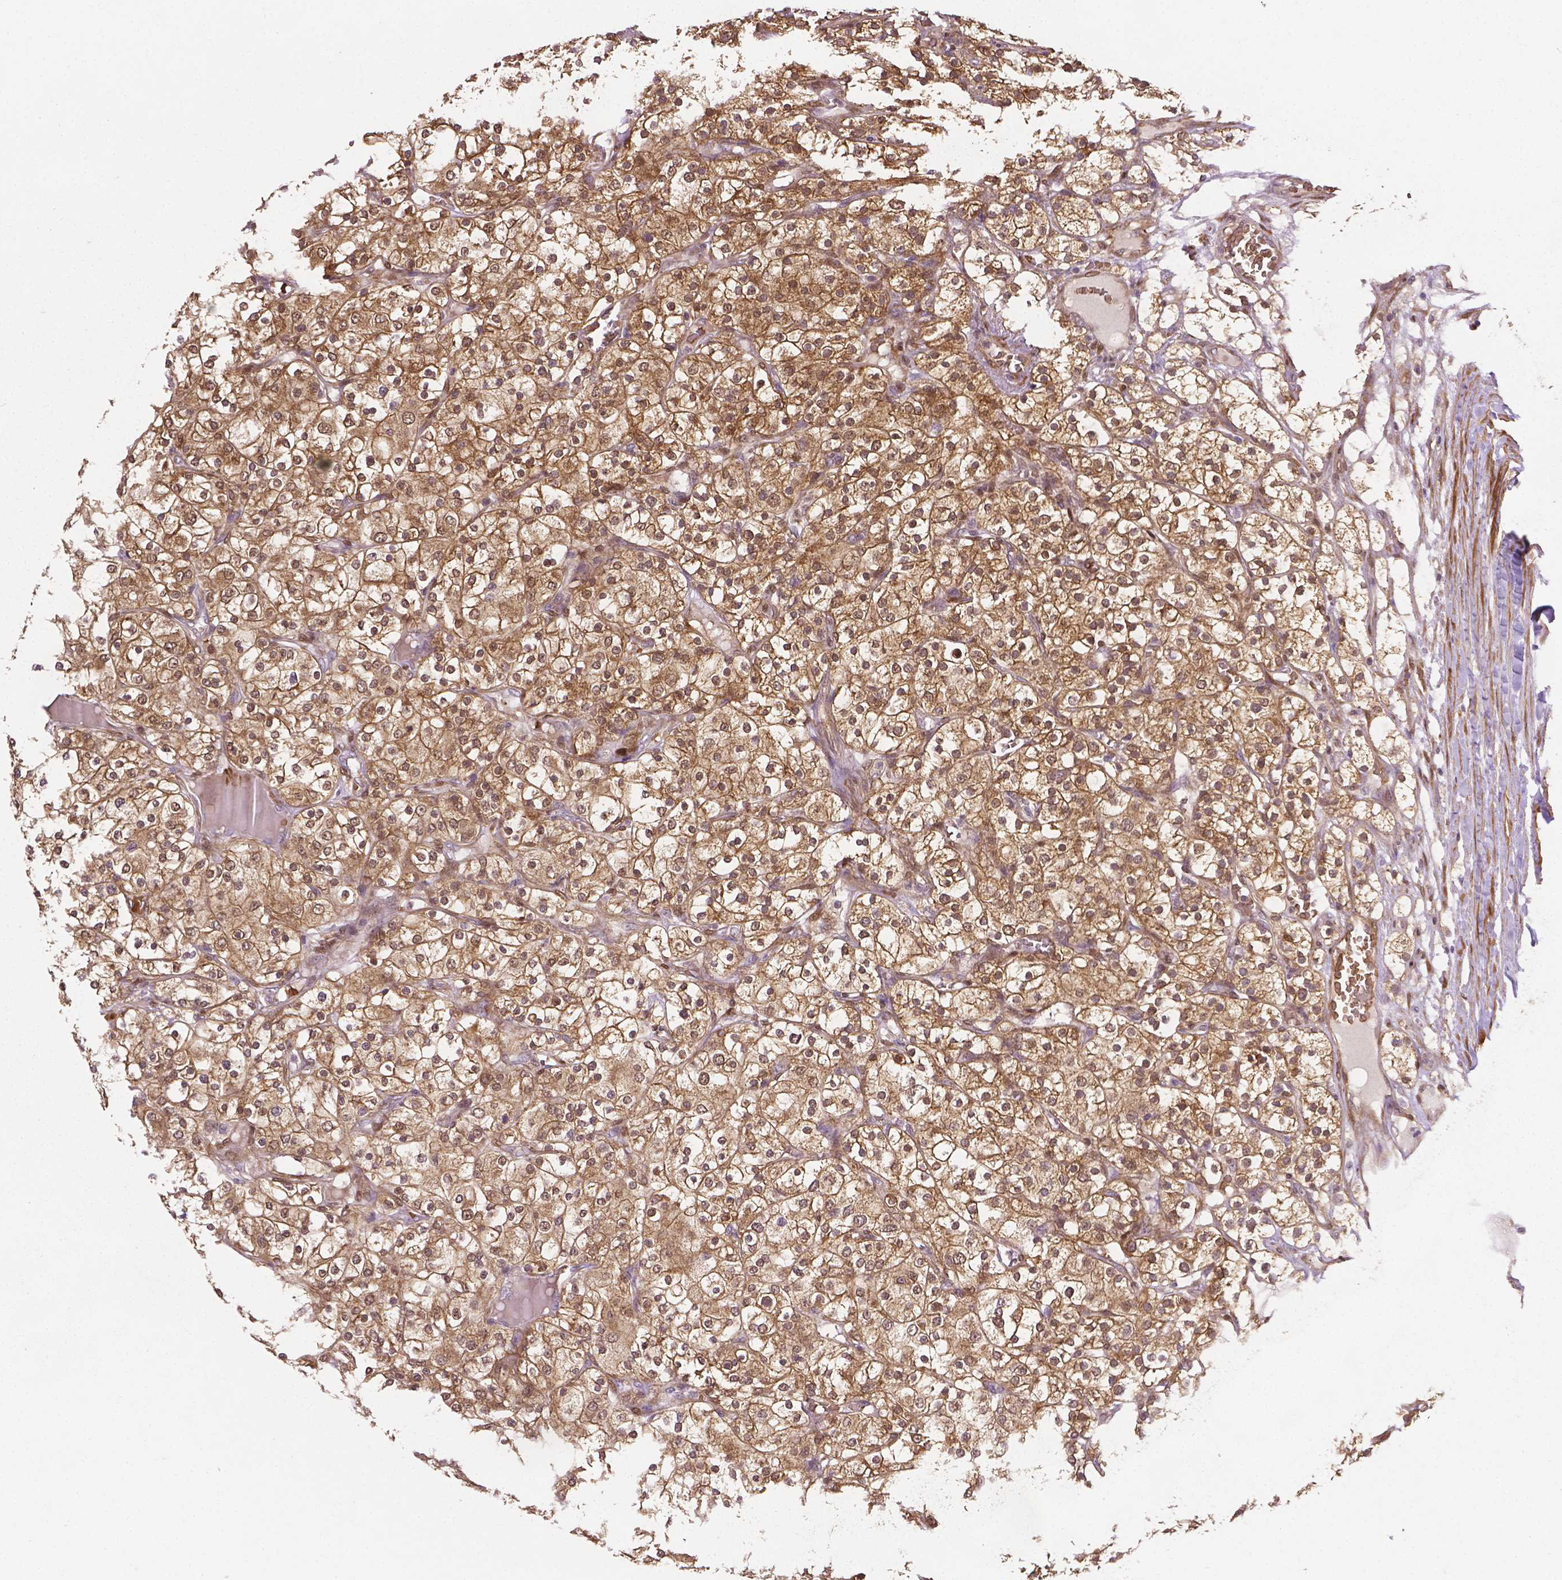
{"staining": {"intensity": "weak", "quantity": ">75%", "location": "cytoplasmic/membranous,nuclear"}, "tissue": "renal cancer", "cell_type": "Tumor cells", "image_type": "cancer", "snomed": [{"axis": "morphology", "description": "Adenocarcinoma, NOS"}, {"axis": "topography", "description": "Kidney"}], "caption": "Brown immunohistochemical staining in human renal cancer reveals weak cytoplasmic/membranous and nuclear positivity in approximately >75% of tumor cells. (DAB = brown stain, brightfield microscopy at high magnification).", "gene": "YAP1", "patient": {"sex": "male", "age": 80}}